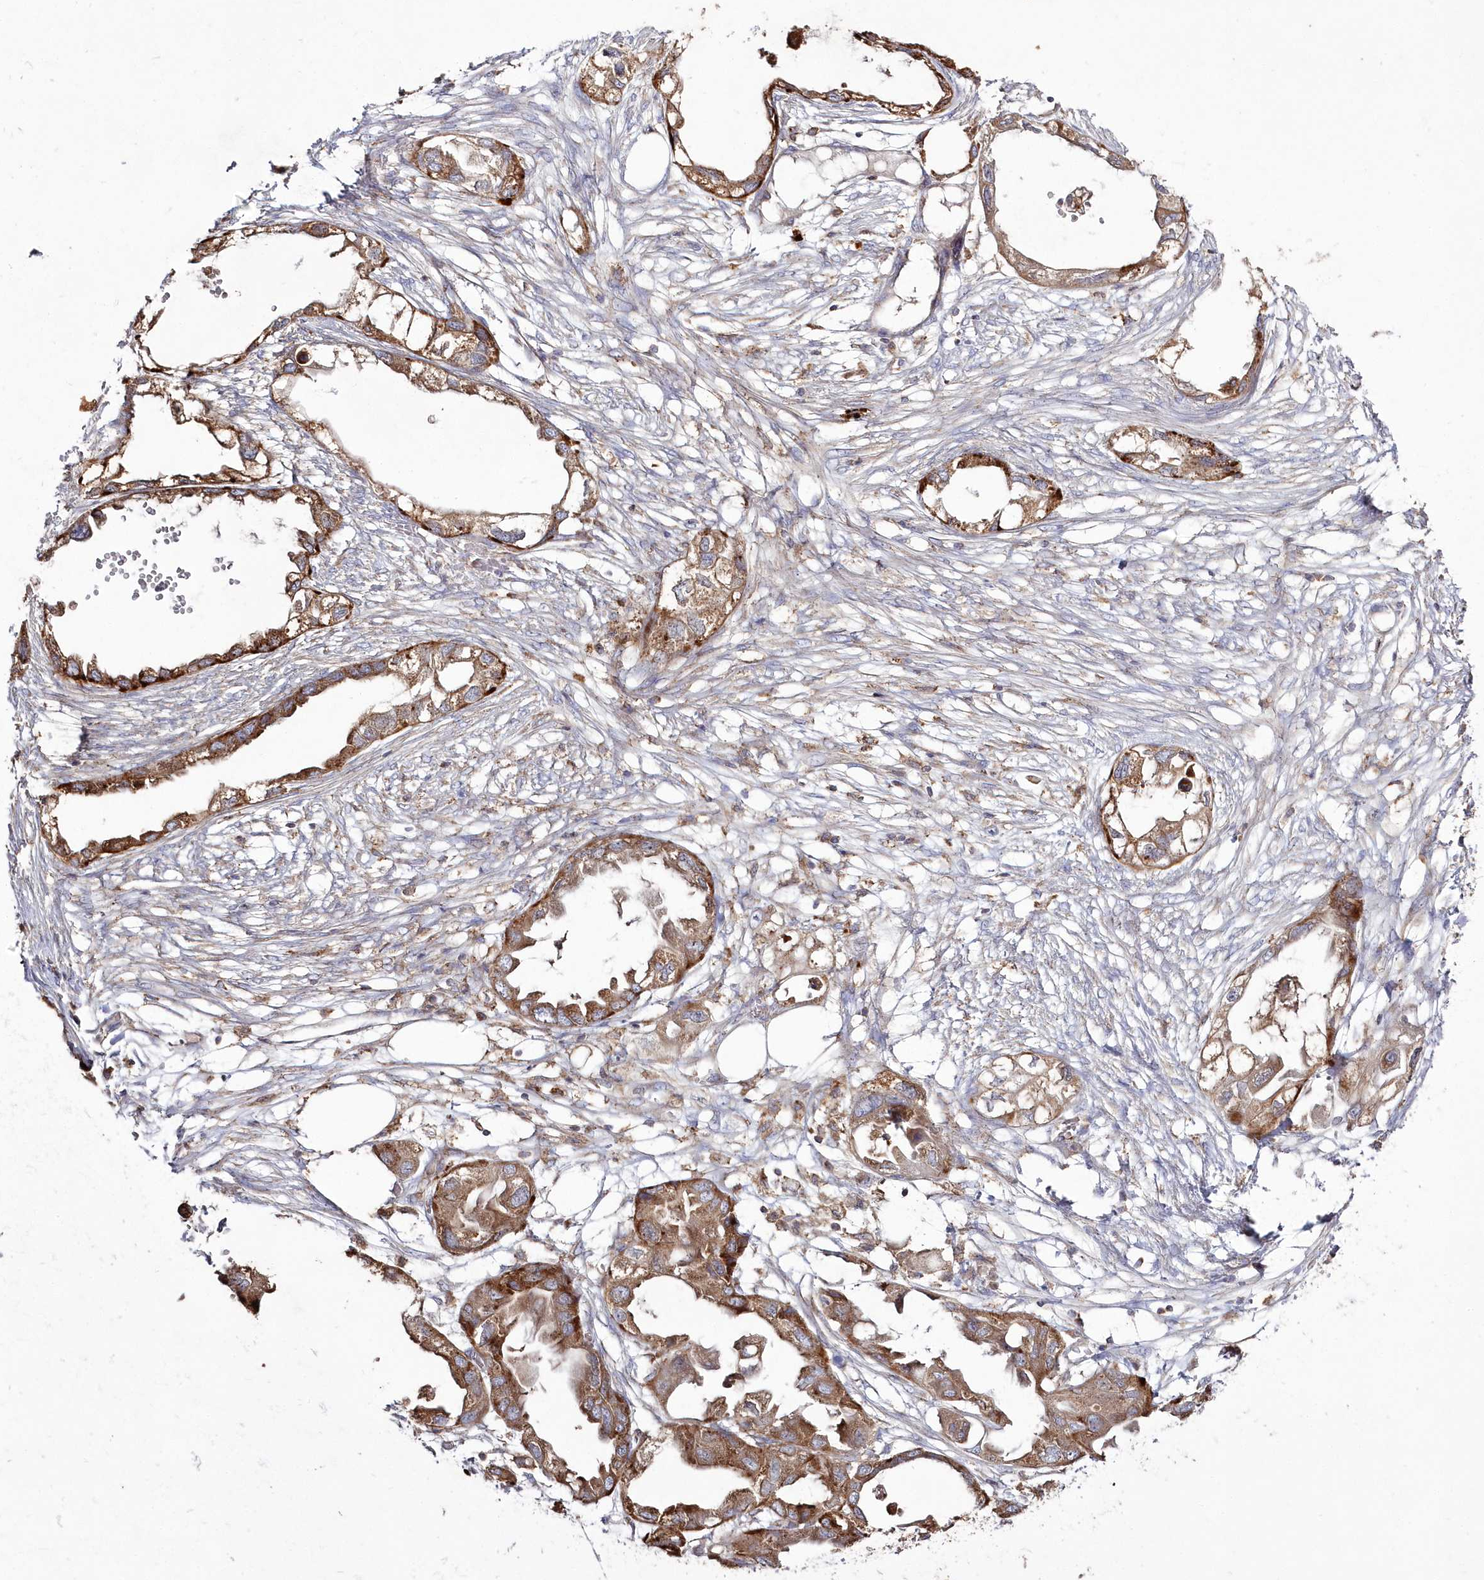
{"staining": {"intensity": "strong", "quantity": ">75%", "location": "cytoplasmic/membranous"}, "tissue": "endometrial cancer", "cell_type": "Tumor cells", "image_type": "cancer", "snomed": [{"axis": "morphology", "description": "Adenocarcinoma, NOS"}, {"axis": "morphology", "description": "Adenocarcinoma, metastatic, NOS"}, {"axis": "topography", "description": "Adipose tissue"}, {"axis": "topography", "description": "Endometrium"}], "caption": "Protein analysis of endometrial cancer tissue exhibits strong cytoplasmic/membranous positivity in about >75% of tumor cells.", "gene": "ARSB", "patient": {"sex": "female", "age": 67}}